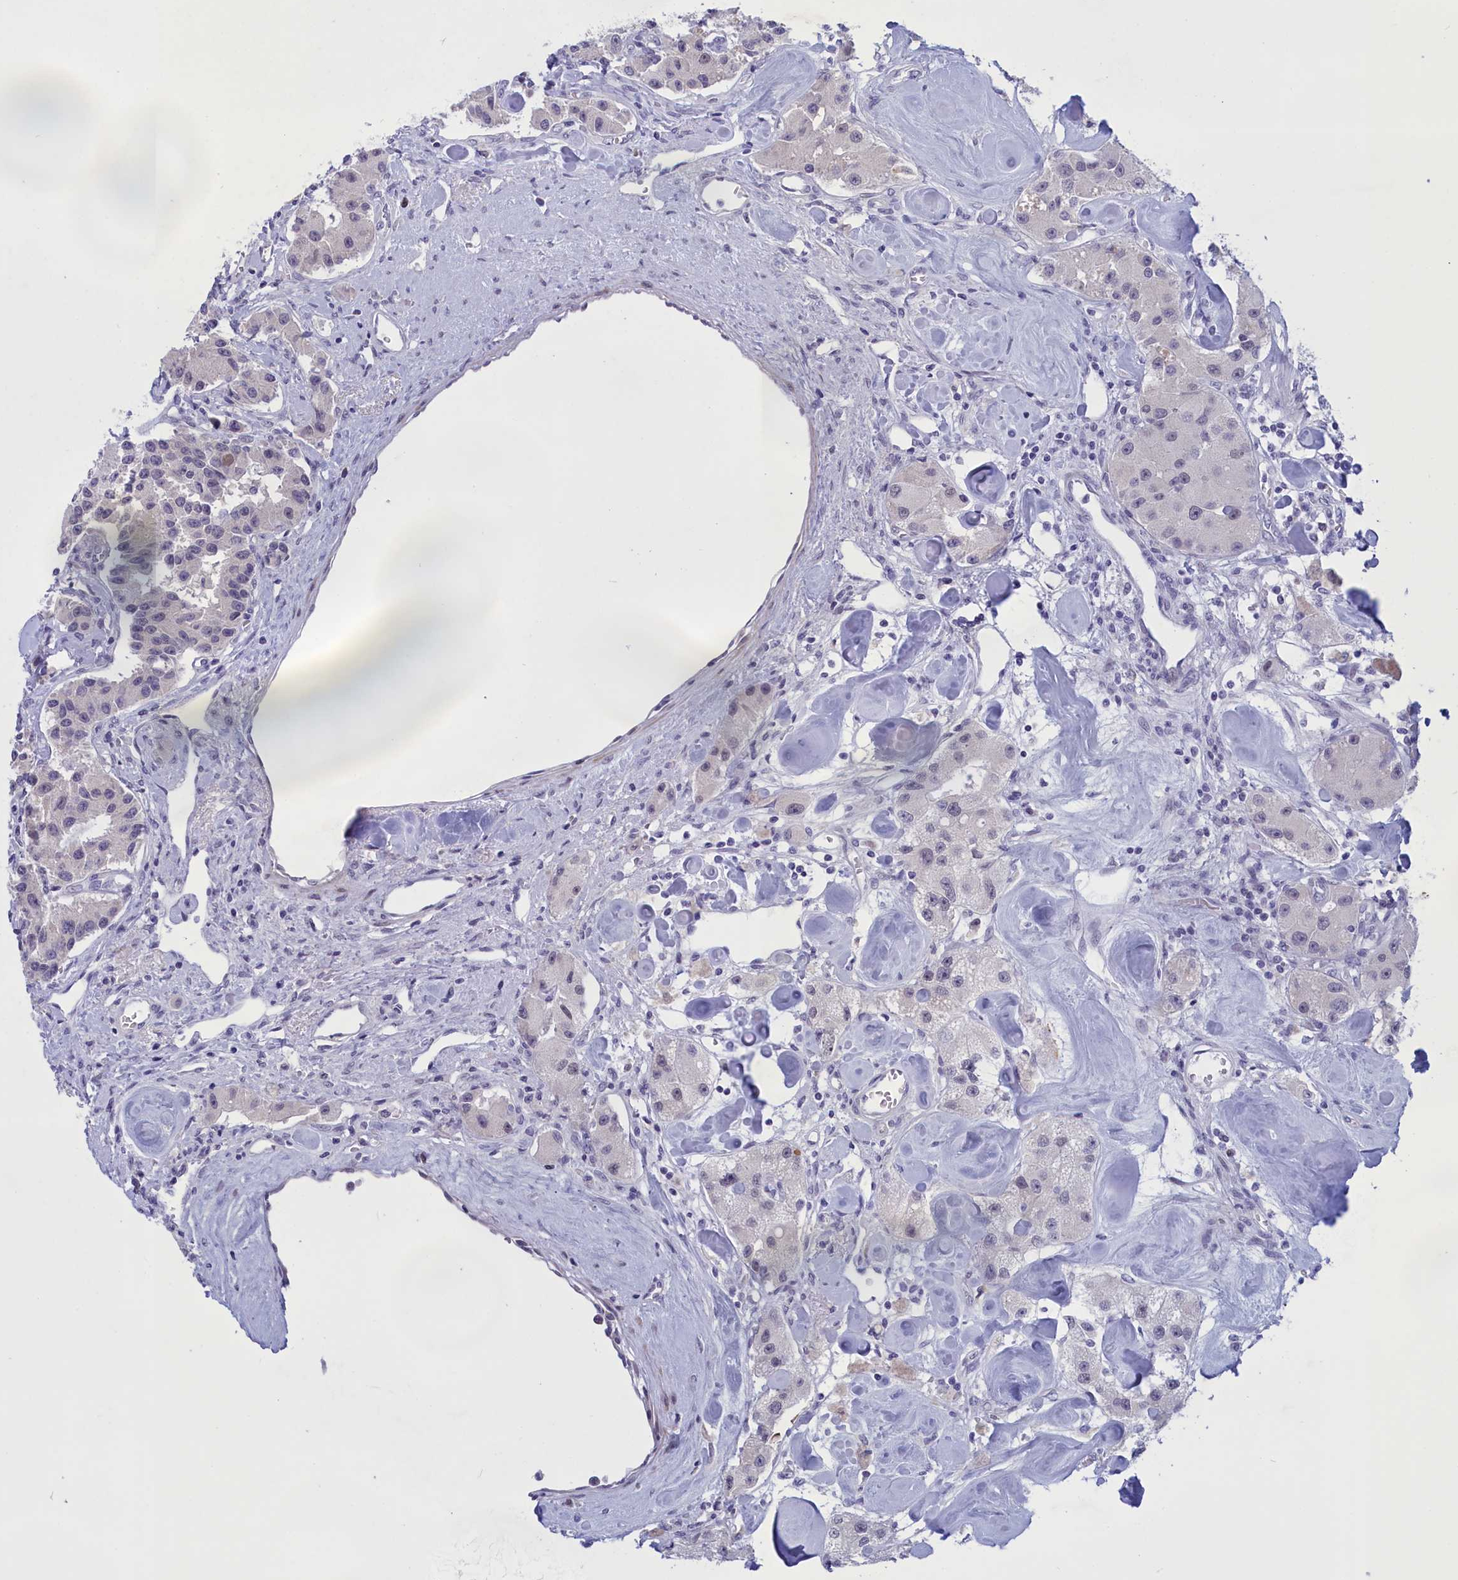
{"staining": {"intensity": "negative", "quantity": "none", "location": "none"}, "tissue": "carcinoid", "cell_type": "Tumor cells", "image_type": "cancer", "snomed": [{"axis": "morphology", "description": "Carcinoid, malignant, NOS"}, {"axis": "topography", "description": "Pancreas"}], "caption": "High power microscopy photomicrograph of an immunohistochemistry micrograph of carcinoid, revealing no significant positivity in tumor cells.", "gene": "ELOA2", "patient": {"sex": "male", "age": 41}}